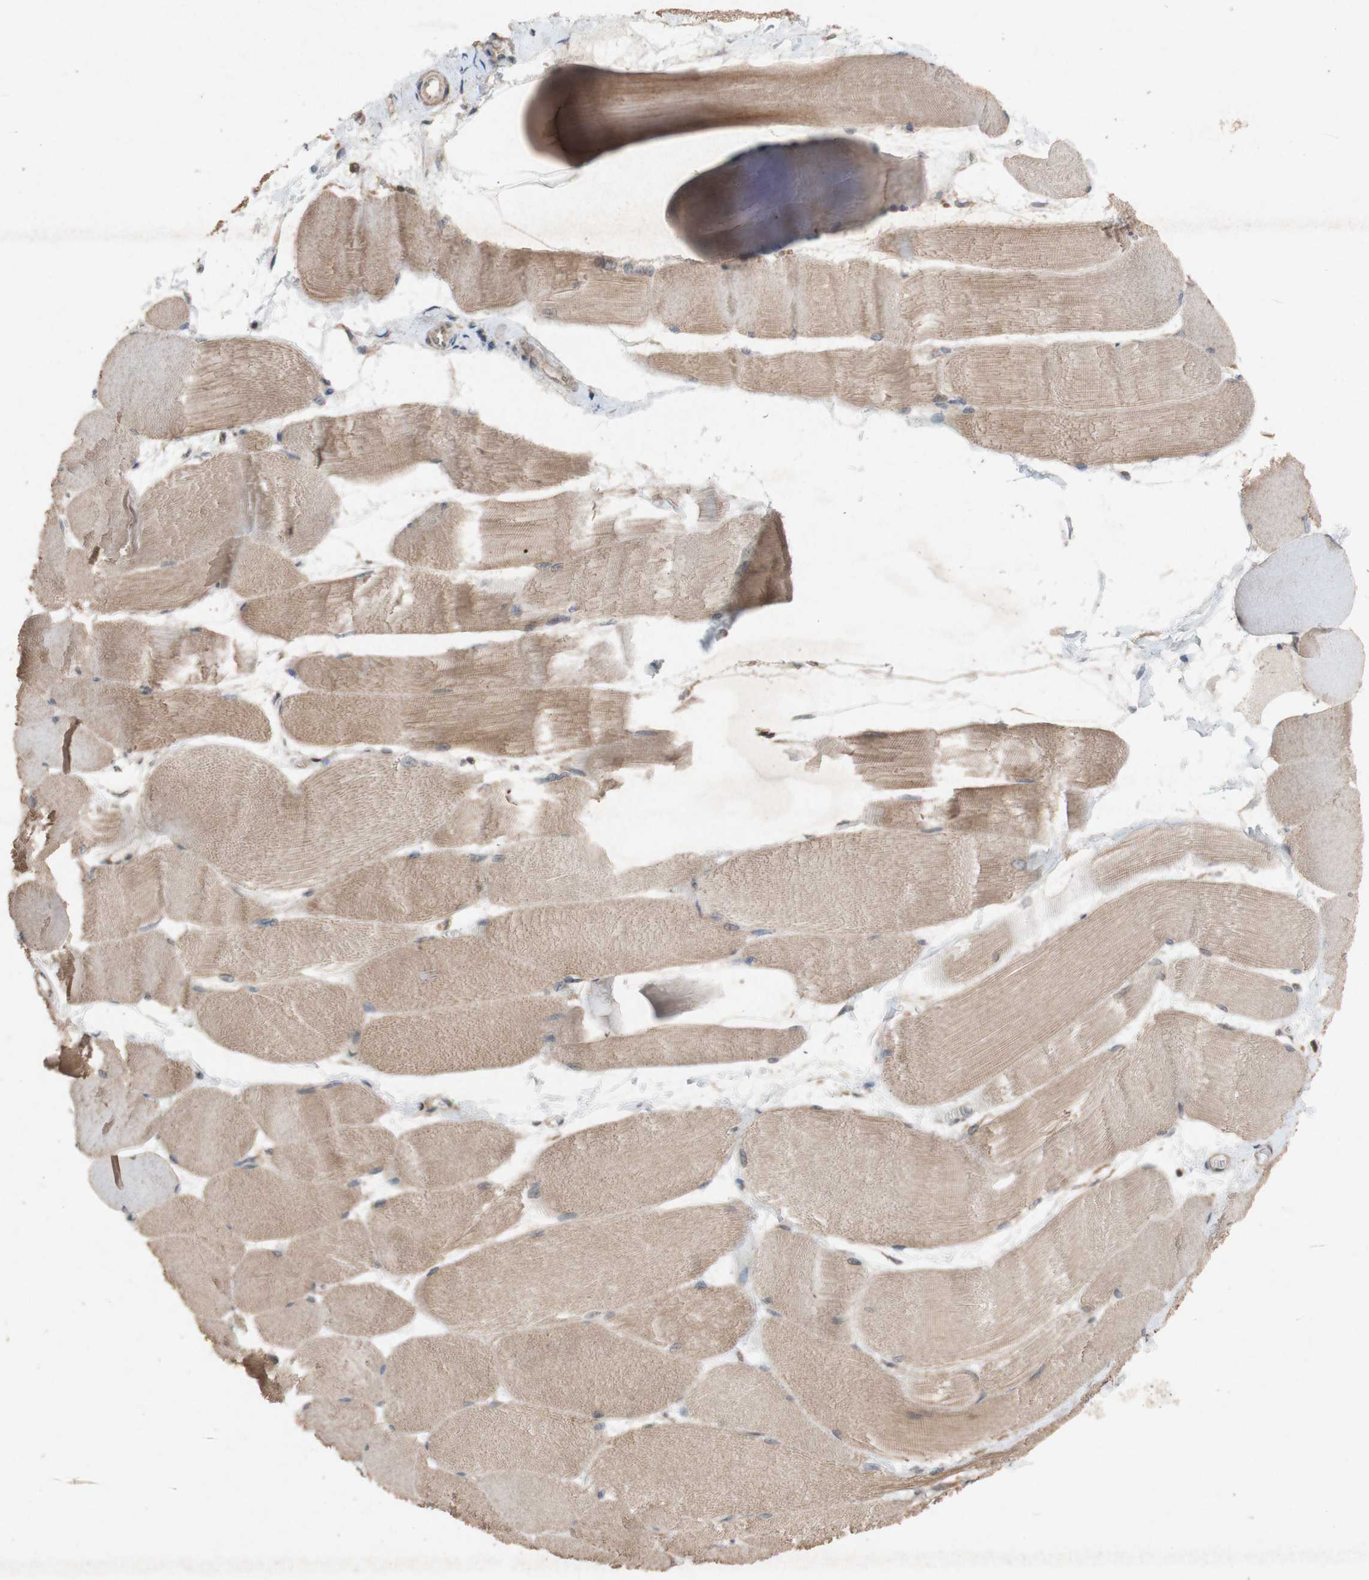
{"staining": {"intensity": "weak", "quantity": ">75%", "location": "cytoplasmic/membranous"}, "tissue": "skeletal muscle", "cell_type": "Myocytes", "image_type": "normal", "snomed": [{"axis": "morphology", "description": "Normal tissue, NOS"}, {"axis": "morphology", "description": "Squamous cell carcinoma, NOS"}, {"axis": "topography", "description": "Skeletal muscle"}], "caption": "High-magnification brightfield microscopy of normal skeletal muscle stained with DAB (3,3'-diaminobenzidine) (brown) and counterstained with hematoxylin (blue). myocytes exhibit weak cytoplasmic/membranous expression is present in about>75% of cells.", "gene": "ATP6V1F", "patient": {"sex": "male", "age": 51}}